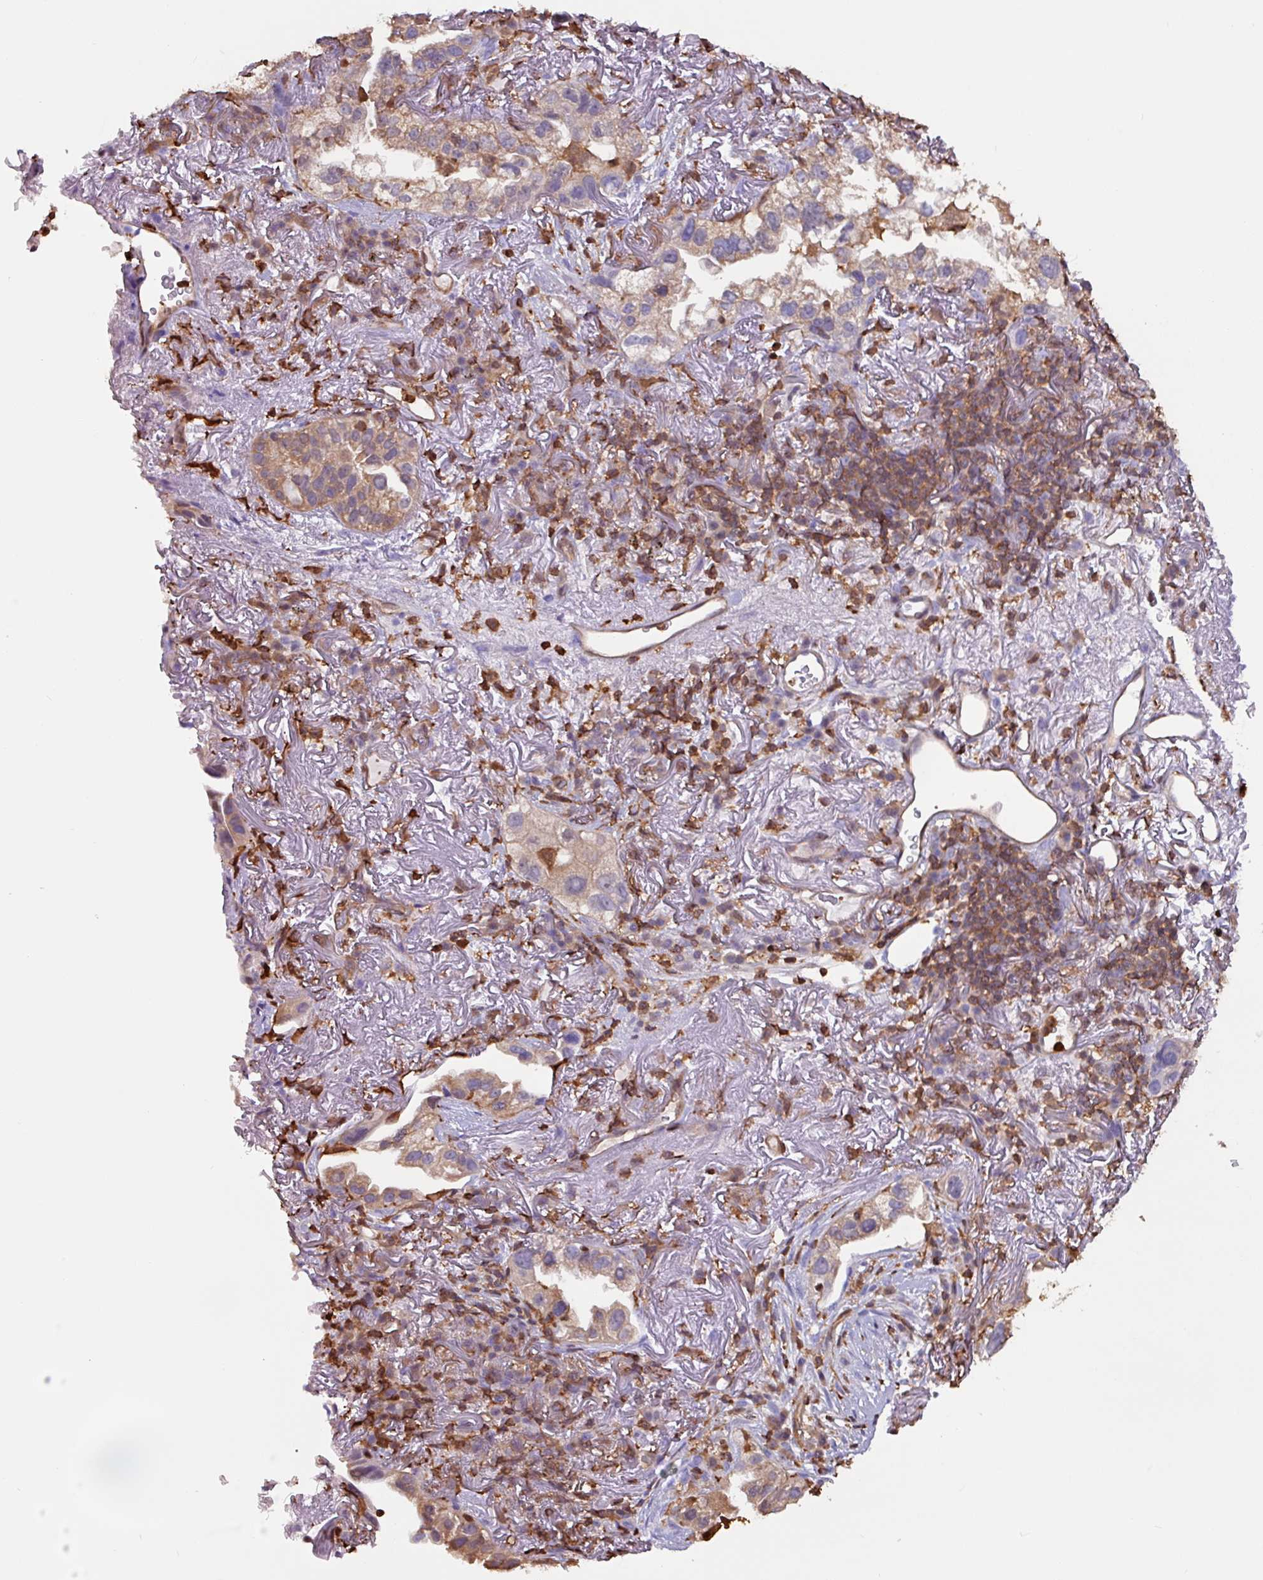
{"staining": {"intensity": "moderate", "quantity": ">75%", "location": "cytoplasmic/membranous"}, "tissue": "lung cancer", "cell_type": "Tumor cells", "image_type": "cancer", "snomed": [{"axis": "morphology", "description": "Adenocarcinoma, NOS"}, {"axis": "topography", "description": "Lung"}], "caption": "Protein analysis of lung adenocarcinoma tissue shows moderate cytoplasmic/membranous positivity in about >75% of tumor cells.", "gene": "ARHGDIB", "patient": {"sex": "female", "age": 69}}